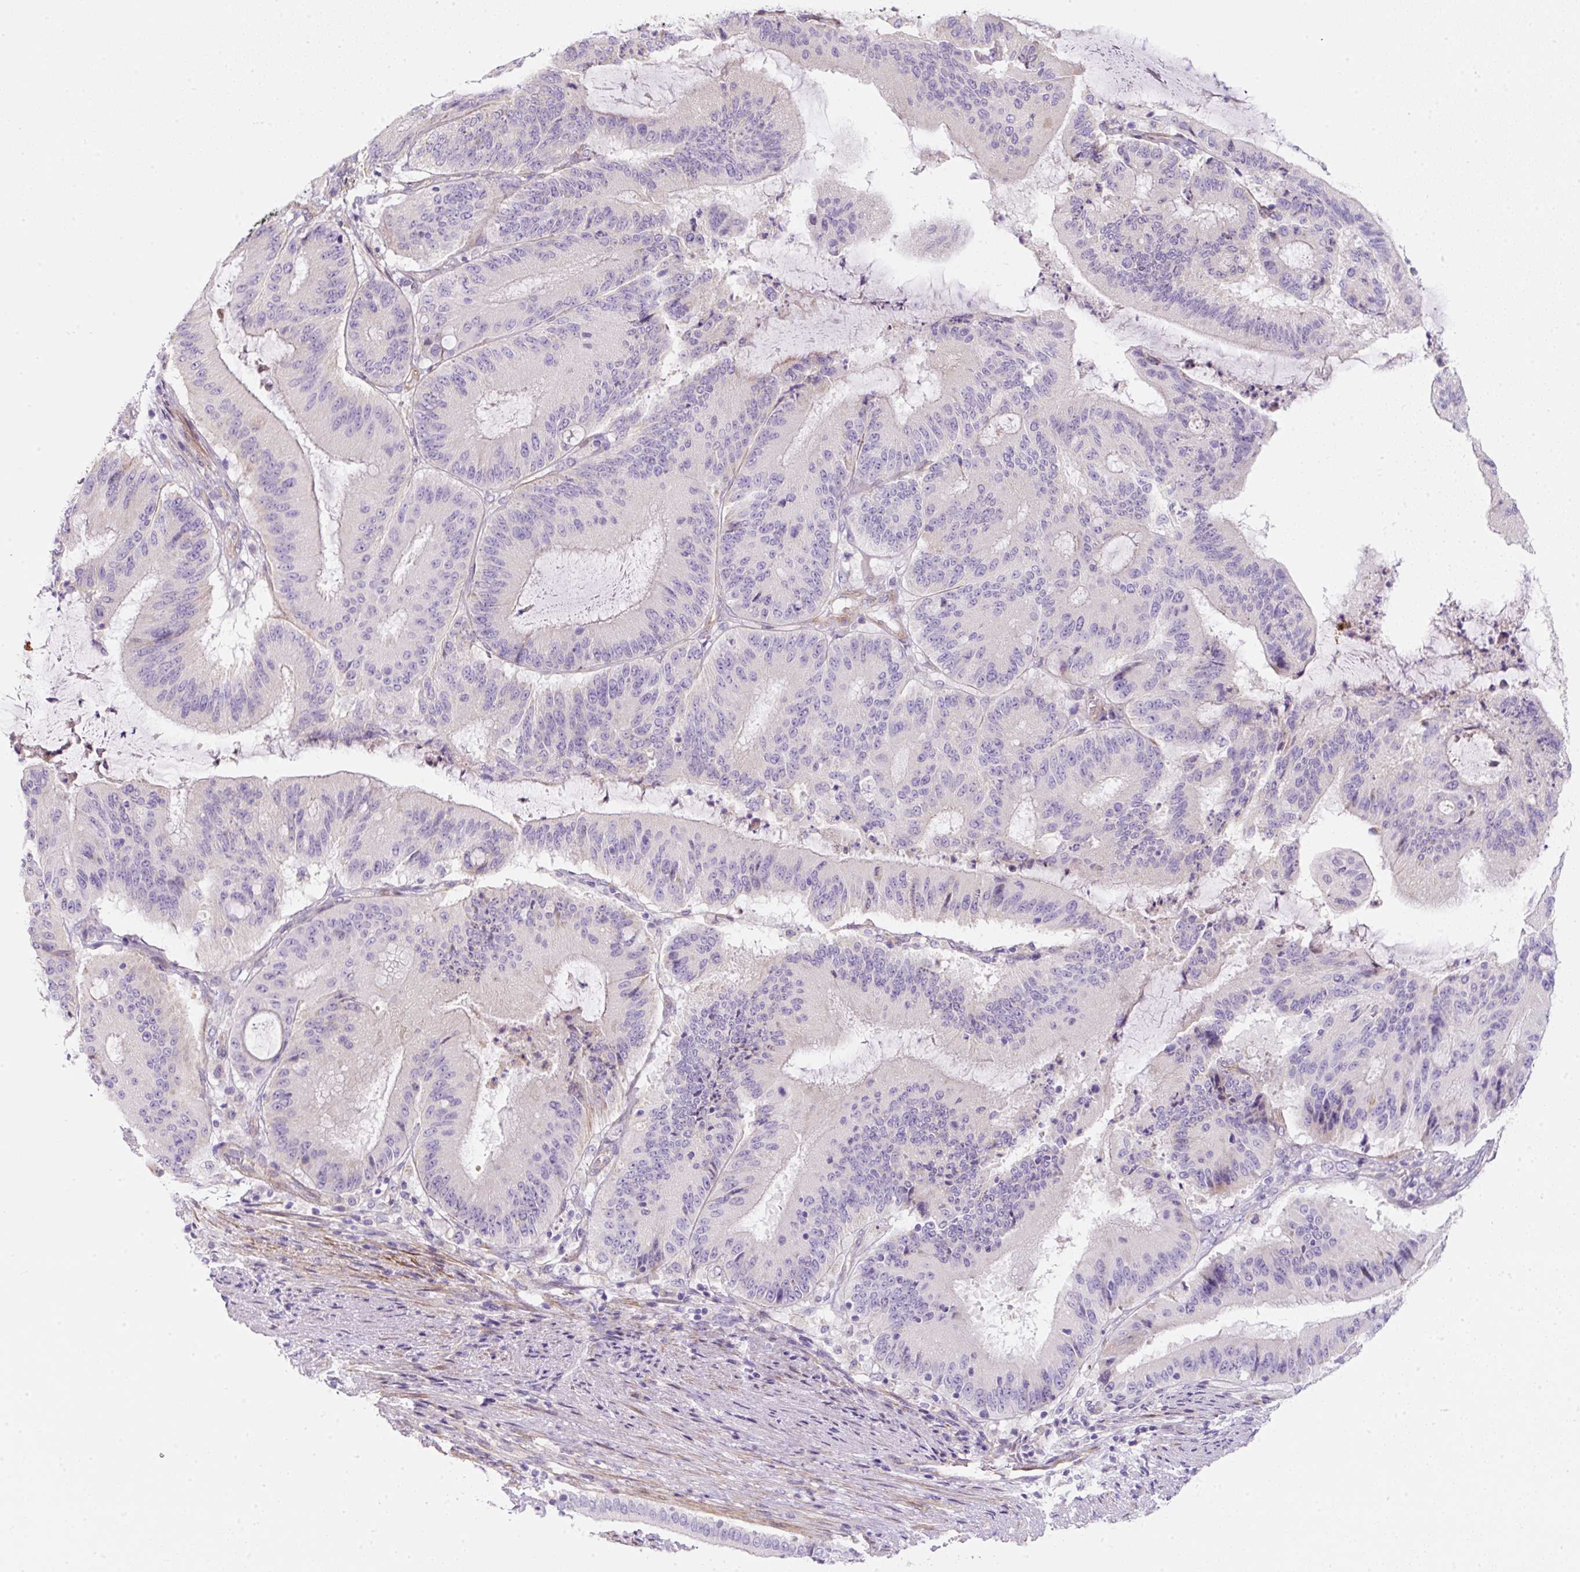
{"staining": {"intensity": "negative", "quantity": "none", "location": "none"}, "tissue": "liver cancer", "cell_type": "Tumor cells", "image_type": "cancer", "snomed": [{"axis": "morphology", "description": "Normal tissue, NOS"}, {"axis": "morphology", "description": "Cholangiocarcinoma"}, {"axis": "topography", "description": "Liver"}, {"axis": "topography", "description": "Peripheral nerve tissue"}], "caption": "DAB (3,3'-diaminobenzidine) immunohistochemical staining of liver cancer demonstrates no significant expression in tumor cells. (IHC, brightfield microscopy, high magnification).", "gene": "ERAP2", "patient": {"sex": "female", "age": 73}}